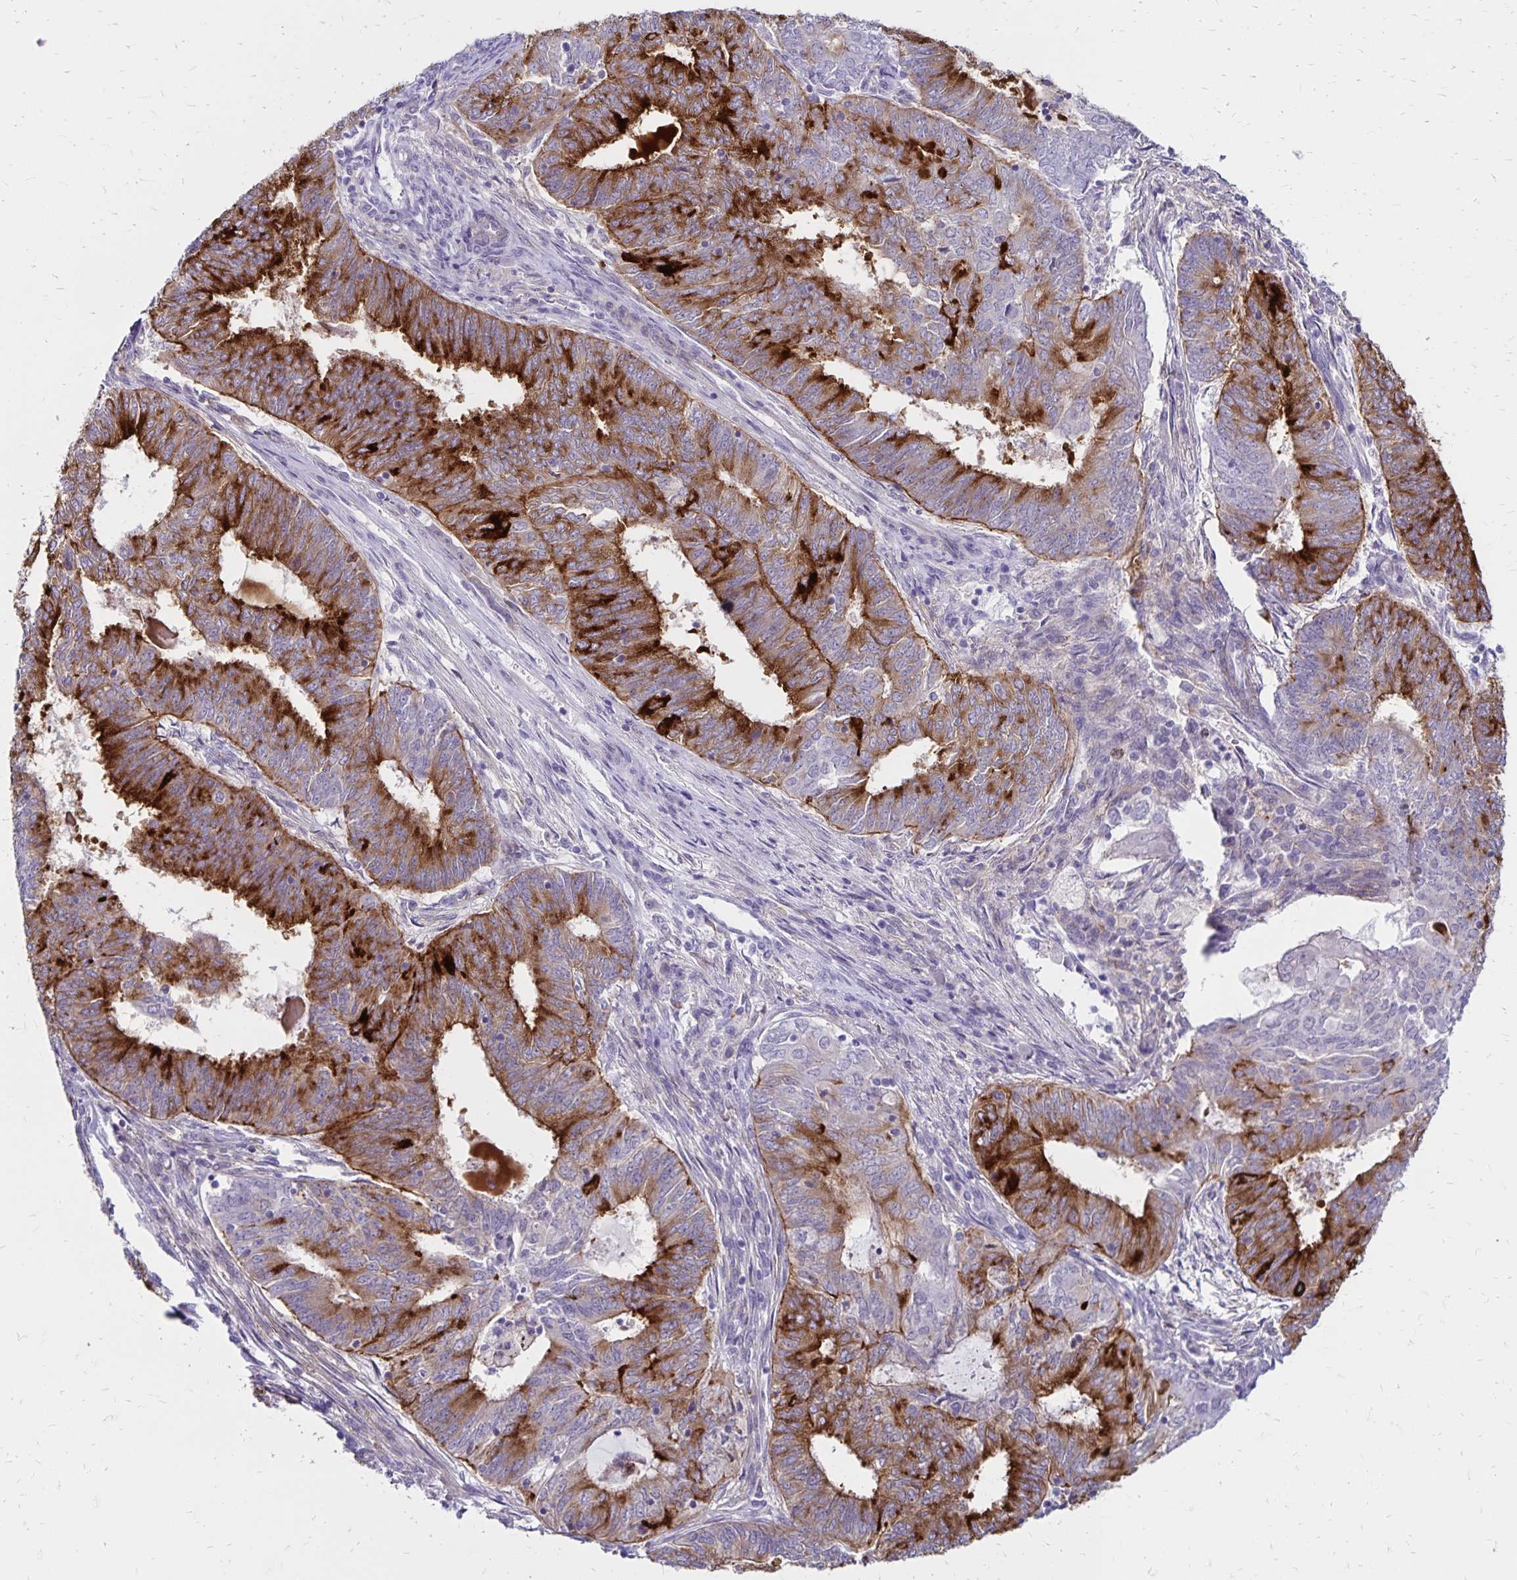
{"staining": {"intensity": "strong", "quantity": "25%-75%", "location": "cytoplasmic/membranous"}, "tissue": "endometrial cancer", "cell_type": "Tumor cells", "image_type": "cancer", "snomed": [{"axis": "morphology", "description": "Adenocarcinoma, NOS"}, {"axis": "topography", "description": "Endometrium"}], "caption": "Endometrial cancer was stained to show a protein in brown. There is high levels of strong cytoplasmic/membranous expression in approximately 25%-75% of tumor cells. (DAB (3,3'-diaminobenzidine) IHC with brightfield microscopy, high magnification).", "gene": "TNS3", "patient": {"sex": "female", "age": 62}}